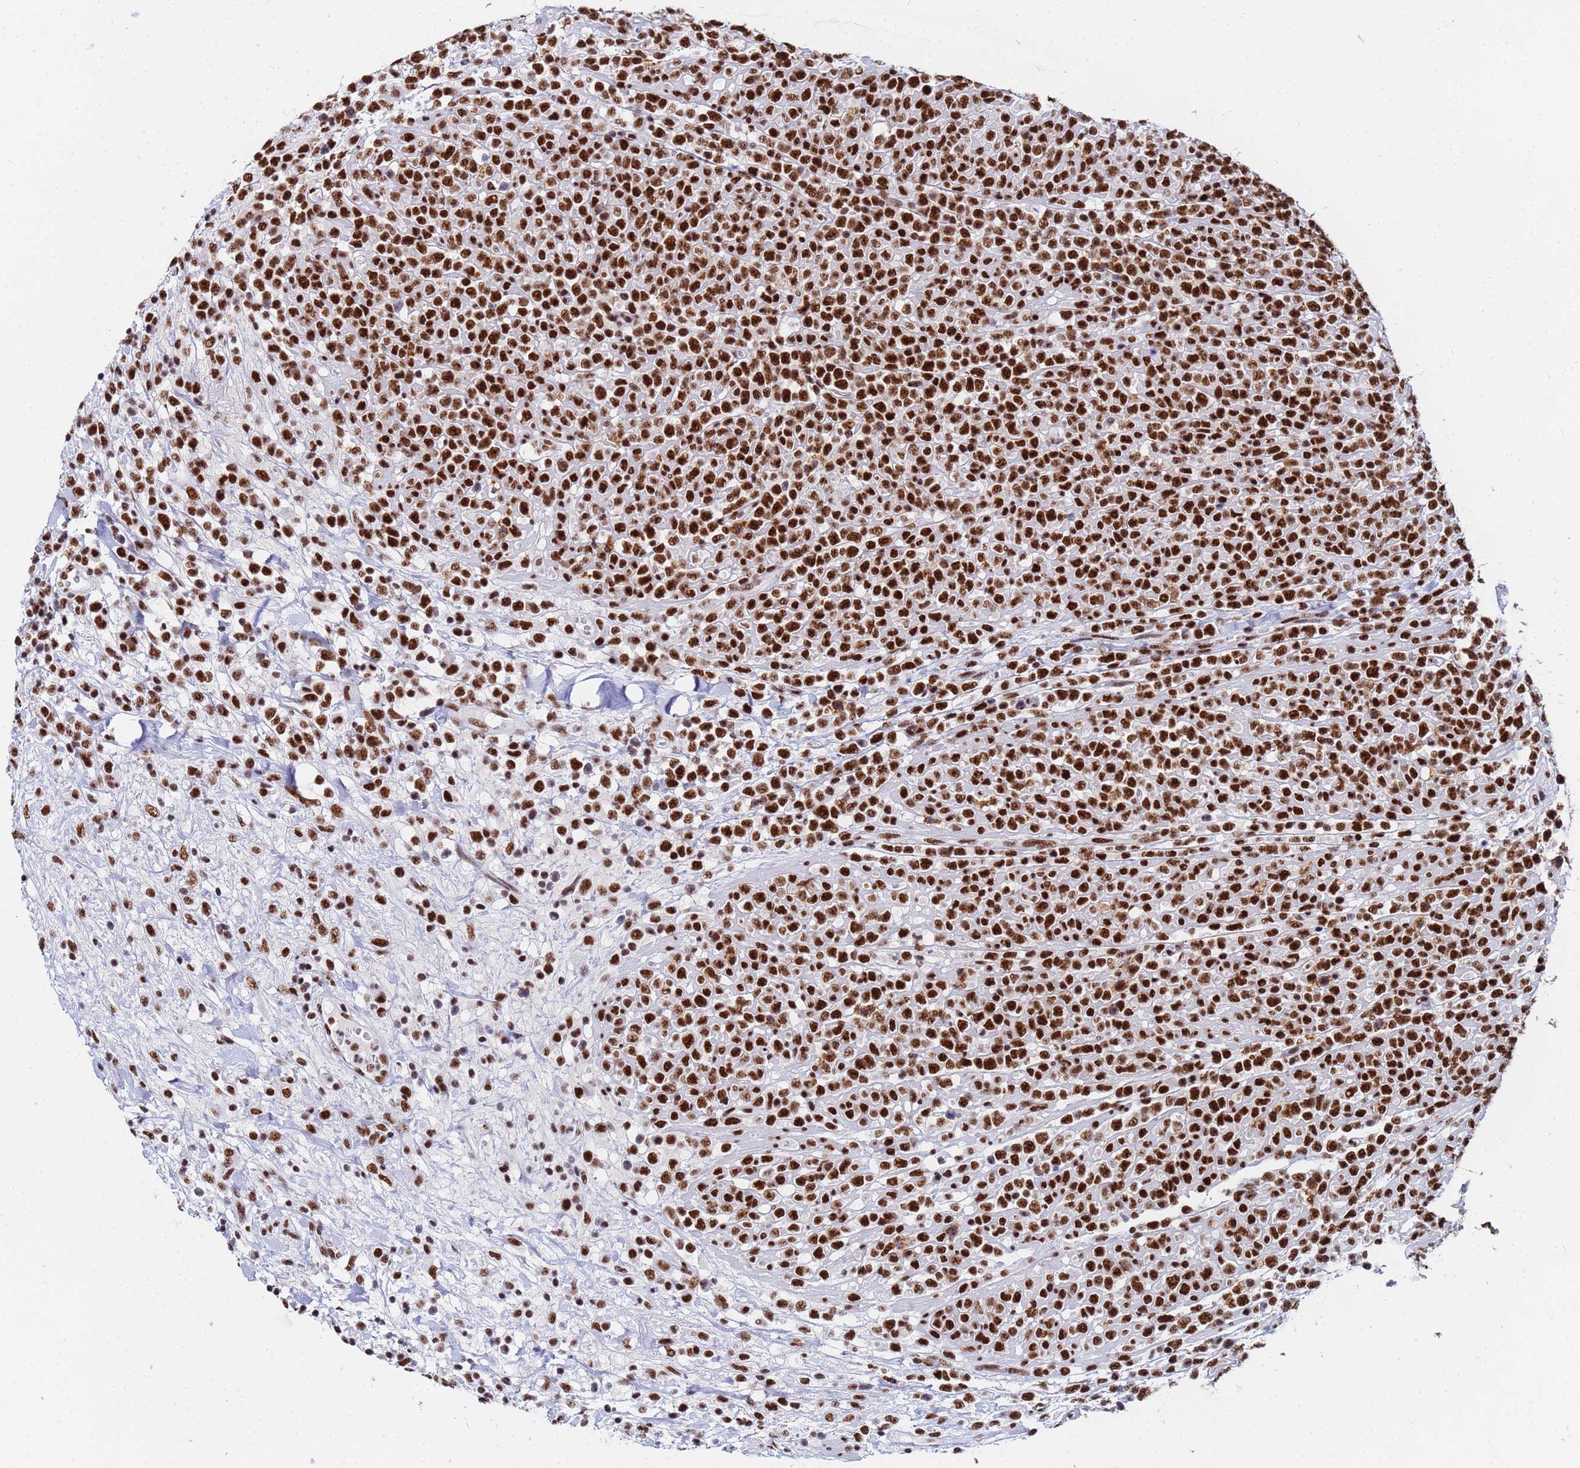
{"staining": {"intensity": "strong", "quantity": ">75%", "location": "nuclear"}, "tissue": "lymphoma", "cell_type": "Tumor cells", "image_type": "cancer", "snomed": [{"axis": "morphology", "description": "Malignant lymphoma, non-Hodgkin's type, High grade"}, {"axis": "topography", "description": "Colon"}], "caption": "The photomicrograph shows staining of malignant lymphoma, non-Hodgkin's type (high-grade), revealing strong nuclear protein staining (brown color) within tumor cells. Using DAB (brown) and hematoxylin (blue) stains, captured at high magnification using brightfield microscopy.", "gene": "SNRPA1", "patient": {"sex": "female", "age": 53}}